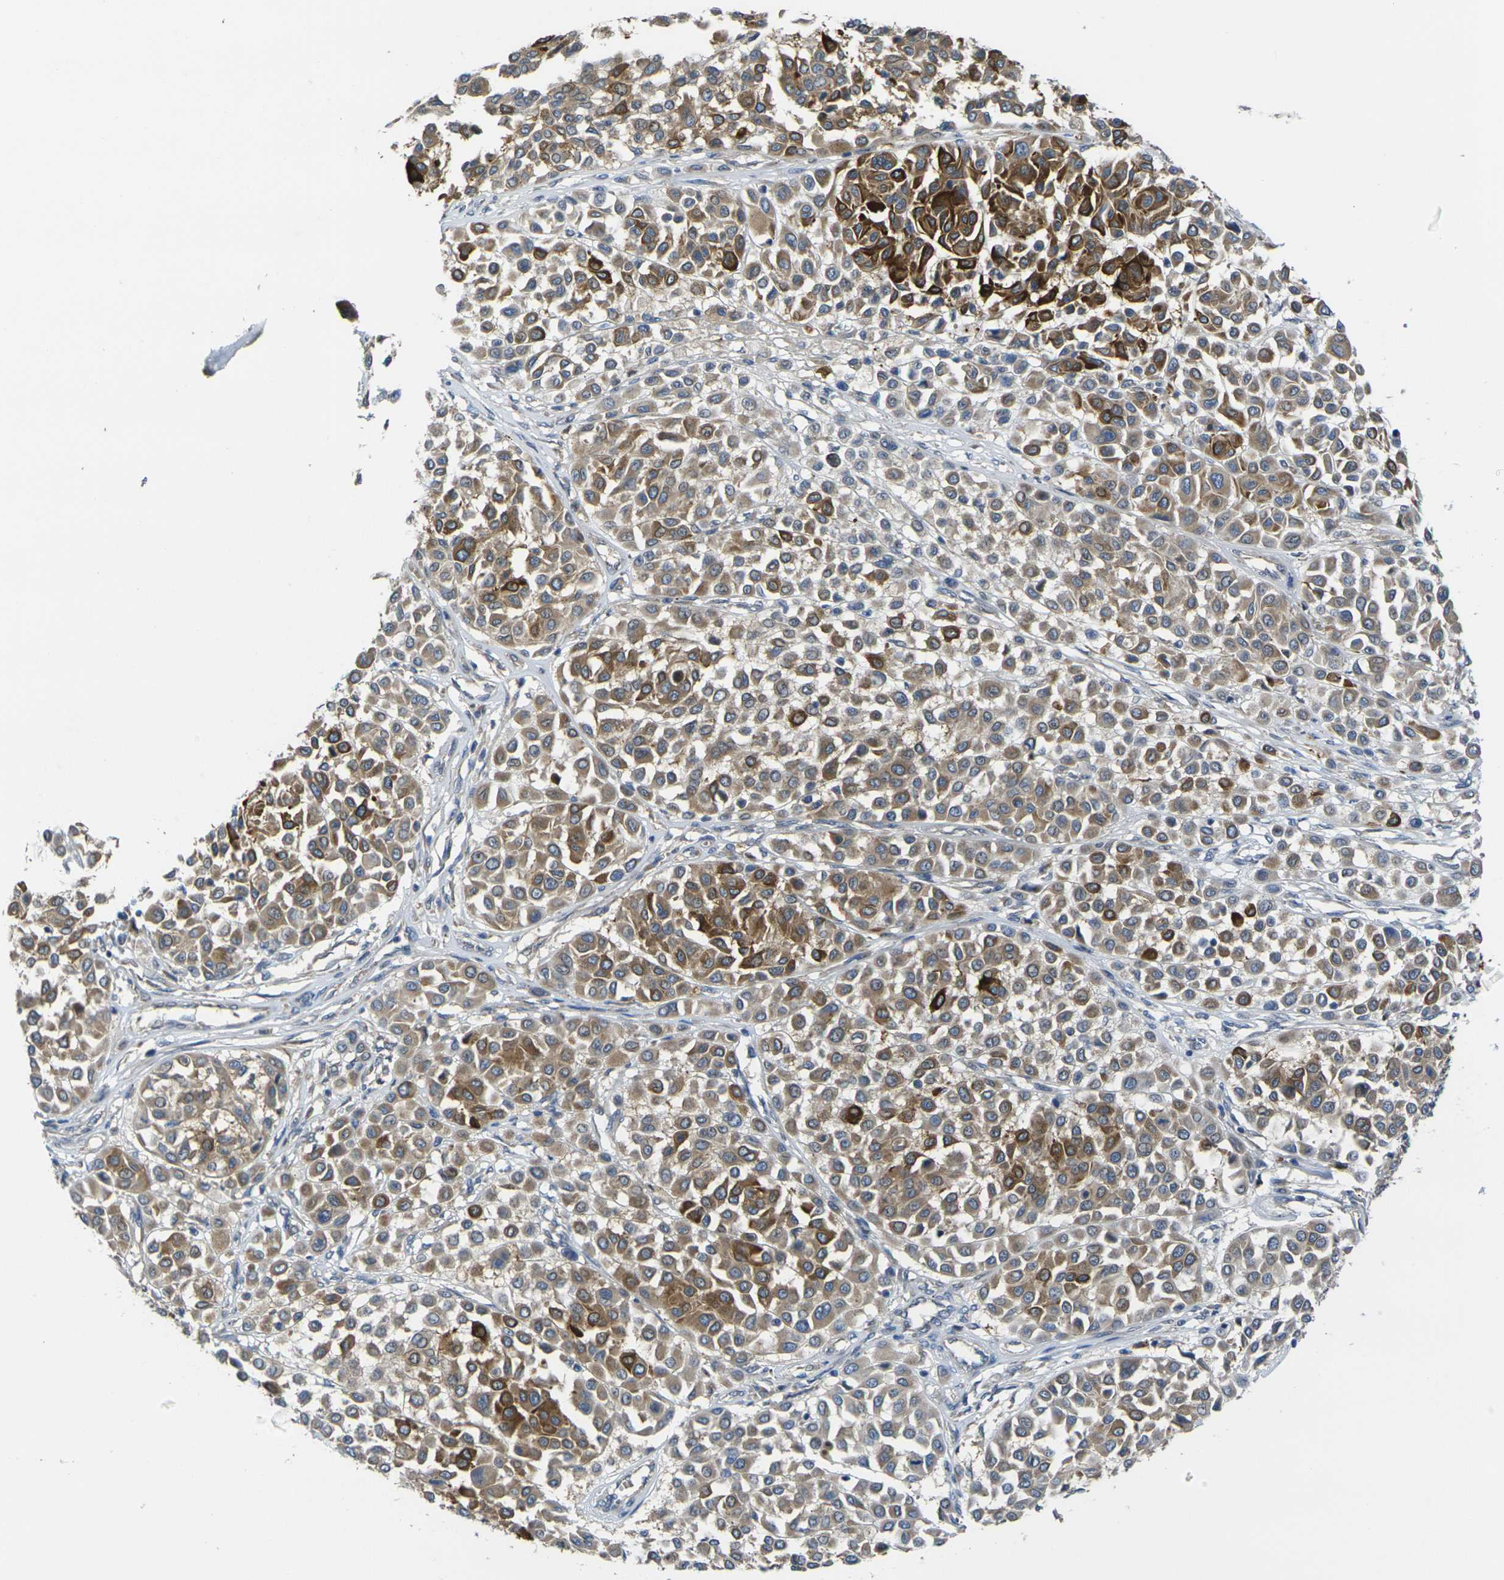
{"staining": {"intensity": "moderate", "quantity": ">75%", "location": "cytoplasmic/membranous"}, "tissue": "melanoma", "cell_type": "Tumor cells", "image_type": "cancer", "snomed": [{"axis": "morphology", "description": "Malignant melanoma, Metastatic site"}, {"axis": "topography", "description": "Soft tissue"}], "caption": "IHC of malignant melanoma (metastatic site) exhibits medium levels of moderate cytoplasmic/membranous positivity in about >75% of tumor cells. (brown staining indicates protein expression, while blue staining denotes nuclei).", "gene": "GNA12", "patient": {"sex": "male", "age": 41}}